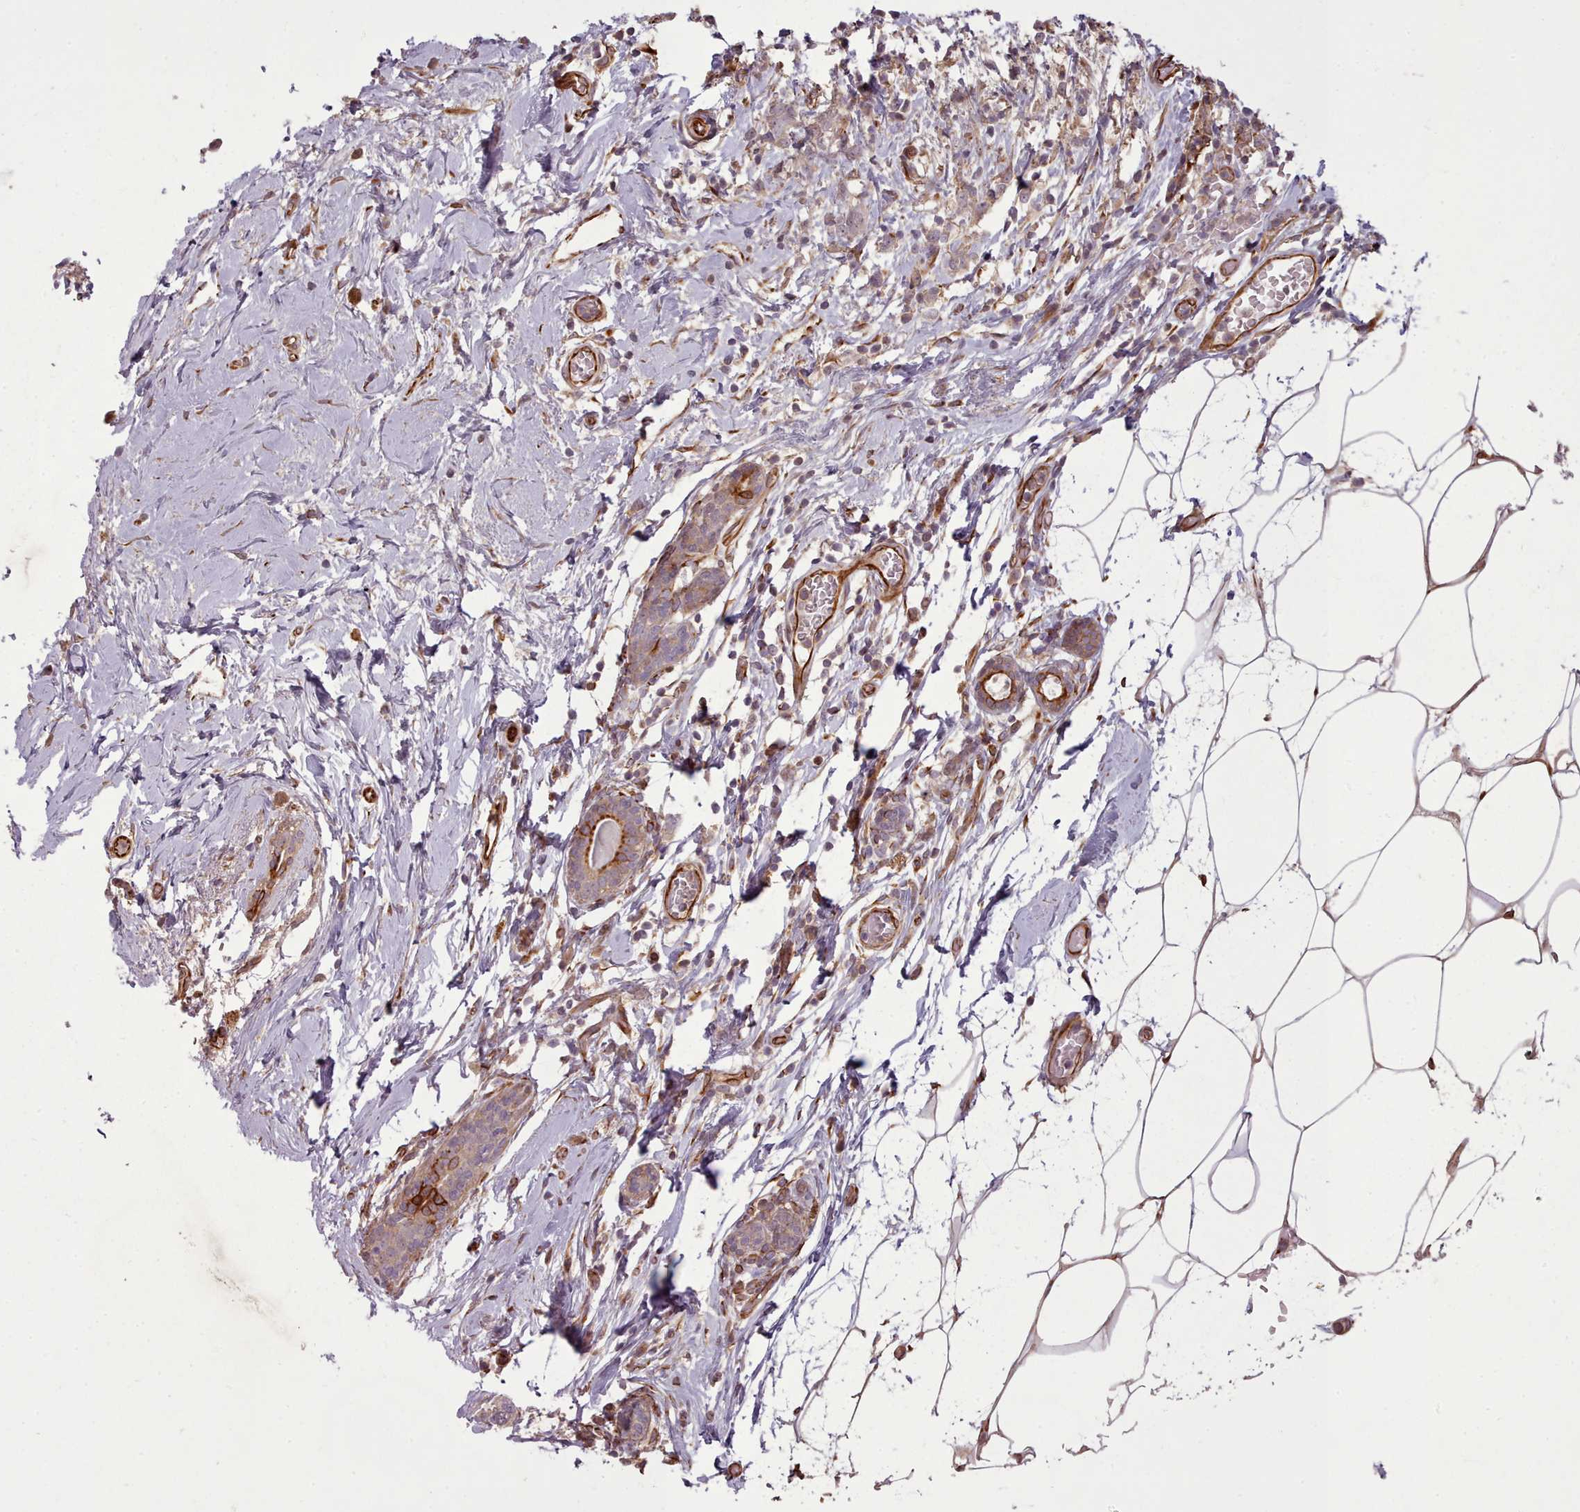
{"staining": {"intensity": "weak", "quantity": ">75%", "location": "cytoplasmic/membranous"}, "tissue": "breast cancer", "cell_type": "Tumor cells", "image_type": "cancer", "snomed": [{"axis": "morphology", "description": "Lobular carcinoma"}, {"axis": "topography", "description": "Breast"}], "caption": "Breast cancer tissue displays weak cytoplasmic/membranous positivity in approximately >75% of tumor cells", "gene": "GBGT1", "patient": {"sex": "female", "age": 58}}